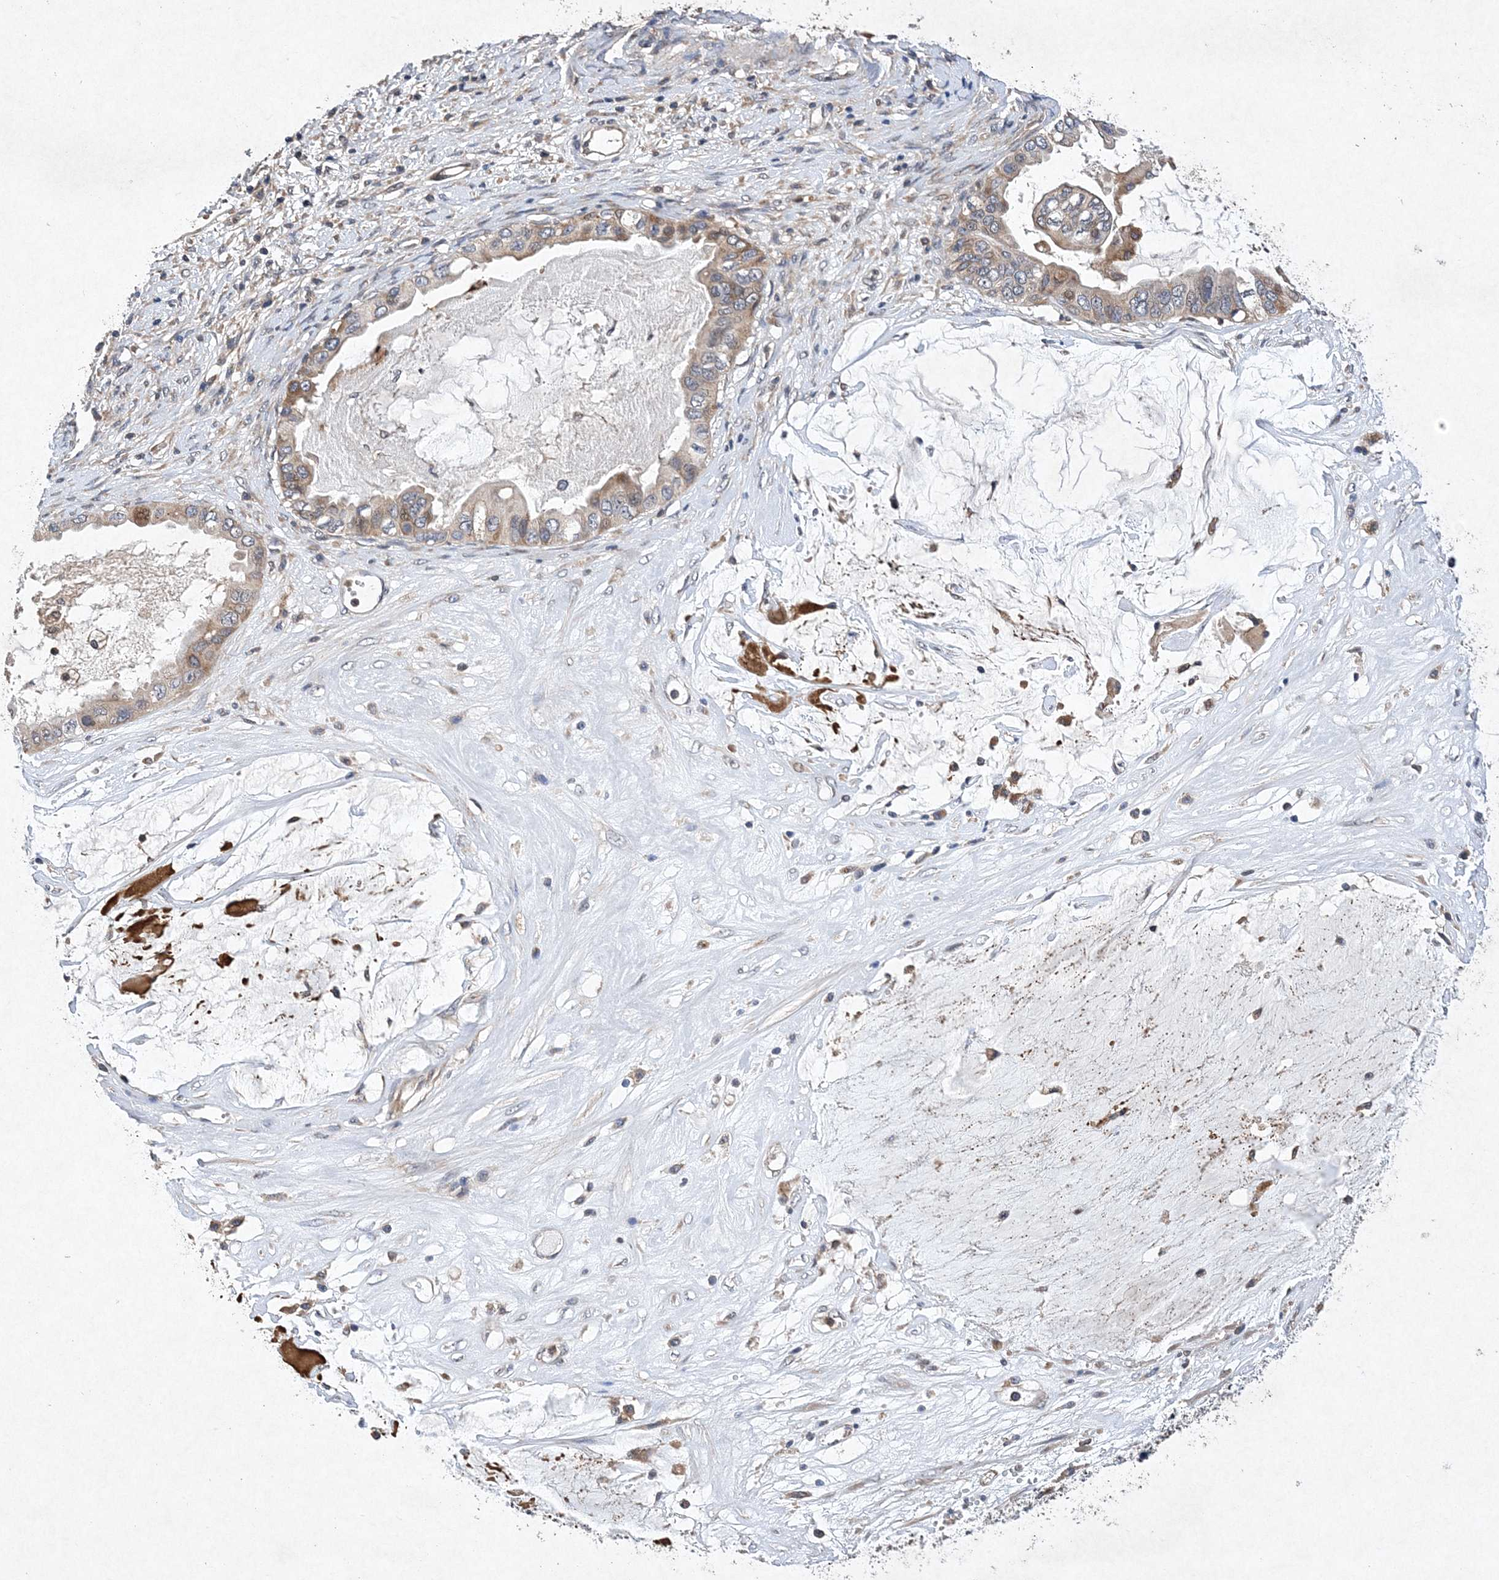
{"staining": {"intensity": "moderate", "quantity": "<25%", "location": "cytoplasmic/membranous"}, "tissue": "ovarian cancer", "cell_type": "Tumor cells", "image_type": "cancer", "snomed": [{"axis": "morphology", "description": "Cystadenocarcinoma, mucinous, NOS"}, {"axis": "topography", "description": "Ovary"}], "caption": "High-magnification brightfield microscopy of mucinous cystadenocarcinoma (ovarian) stained with DAB (3,3'-diaminobenzidine) (brown) and counterstained with hematoxylin (blue). tumor cells exhibit moderate cytoplasmic/membranous staining is appreciated in about<25% of cells.", "gene": "PROSER1", "patient": {"sex": "female", "age": 80}}